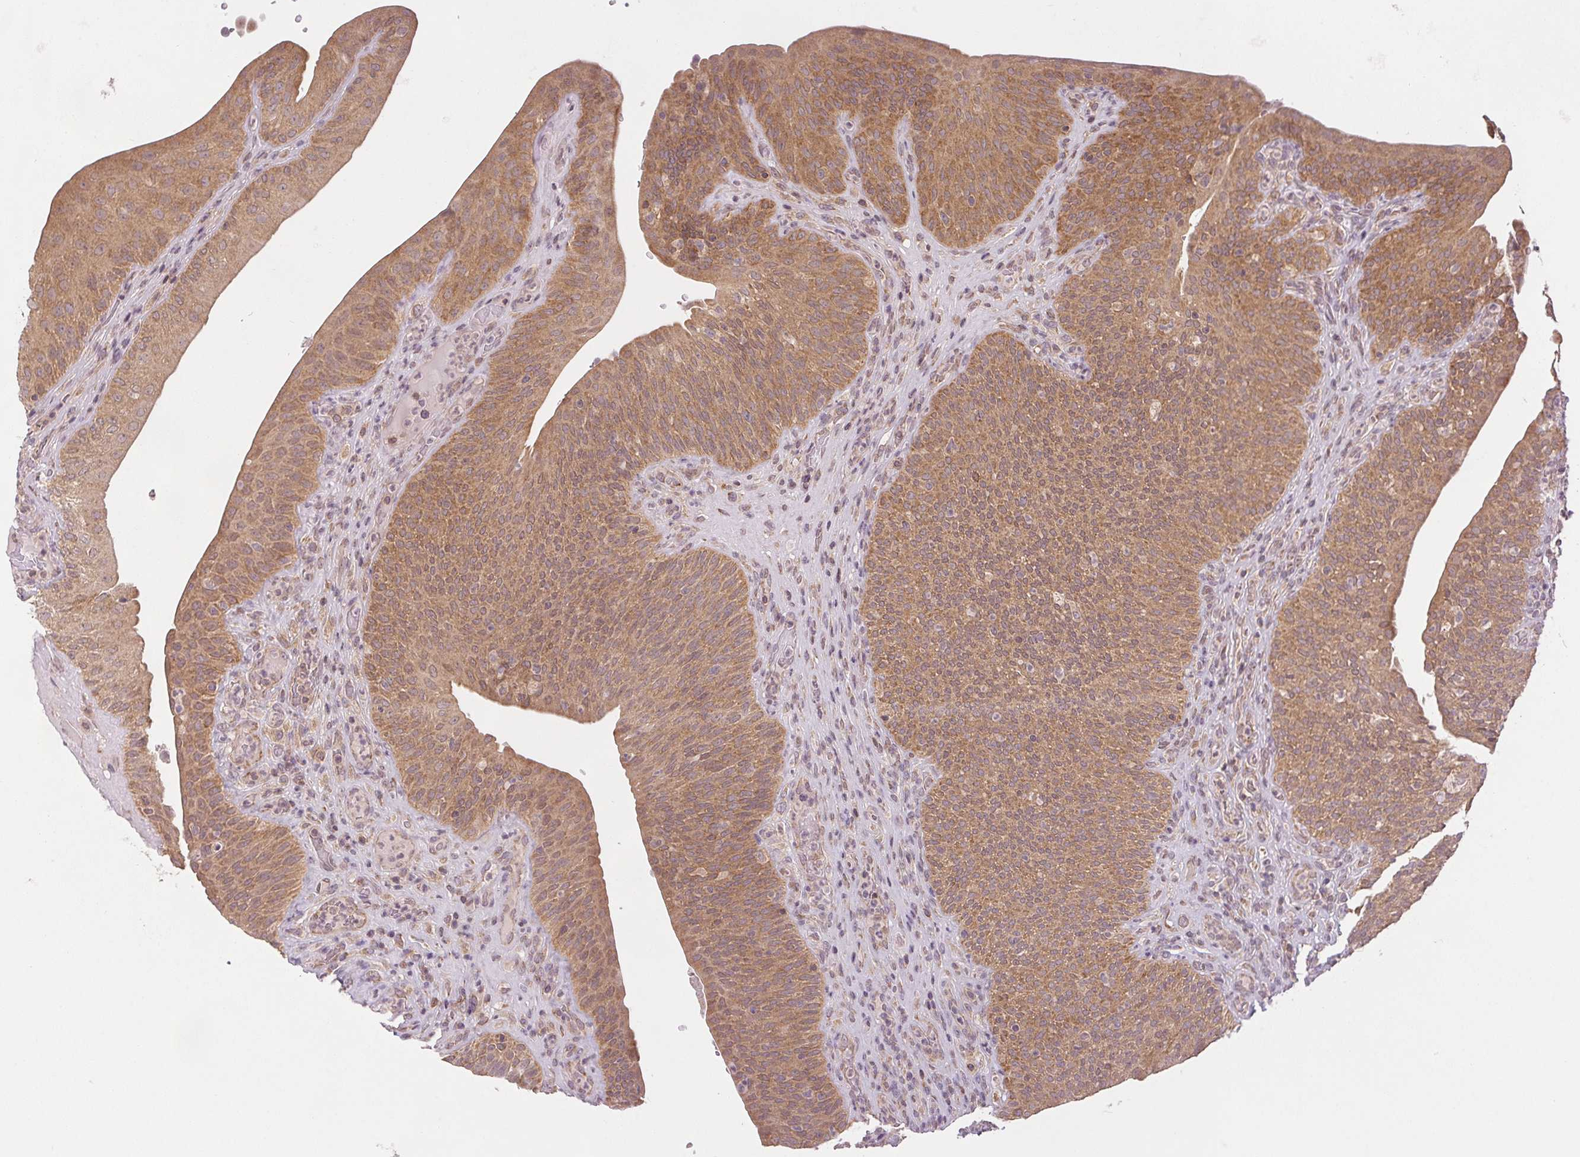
{"staining": {"intensity": "moderate", "quantity": ">75%", "location": "cytoplasmic/membranous"}, "tissue": "urinary bladder", "cell_type": "Urothelial cells", "image_type": "normal", "snomed": [{"axis": "morphology", "description": "Normal tissue, NOS"}, {"axis": "topography", "description": "Urinary bladder"}, {"axis": "topography", "description": "Peripheral nerve tissue"}], "caption": "Brown immunohistochemical staining in normal human urinary bladder demonstrates moderate cytoplasmic/membranous staining in about >75% of urothelial cells.", "gene": "MAP3K5", "patient": {"sex": "male", "age": 66}}